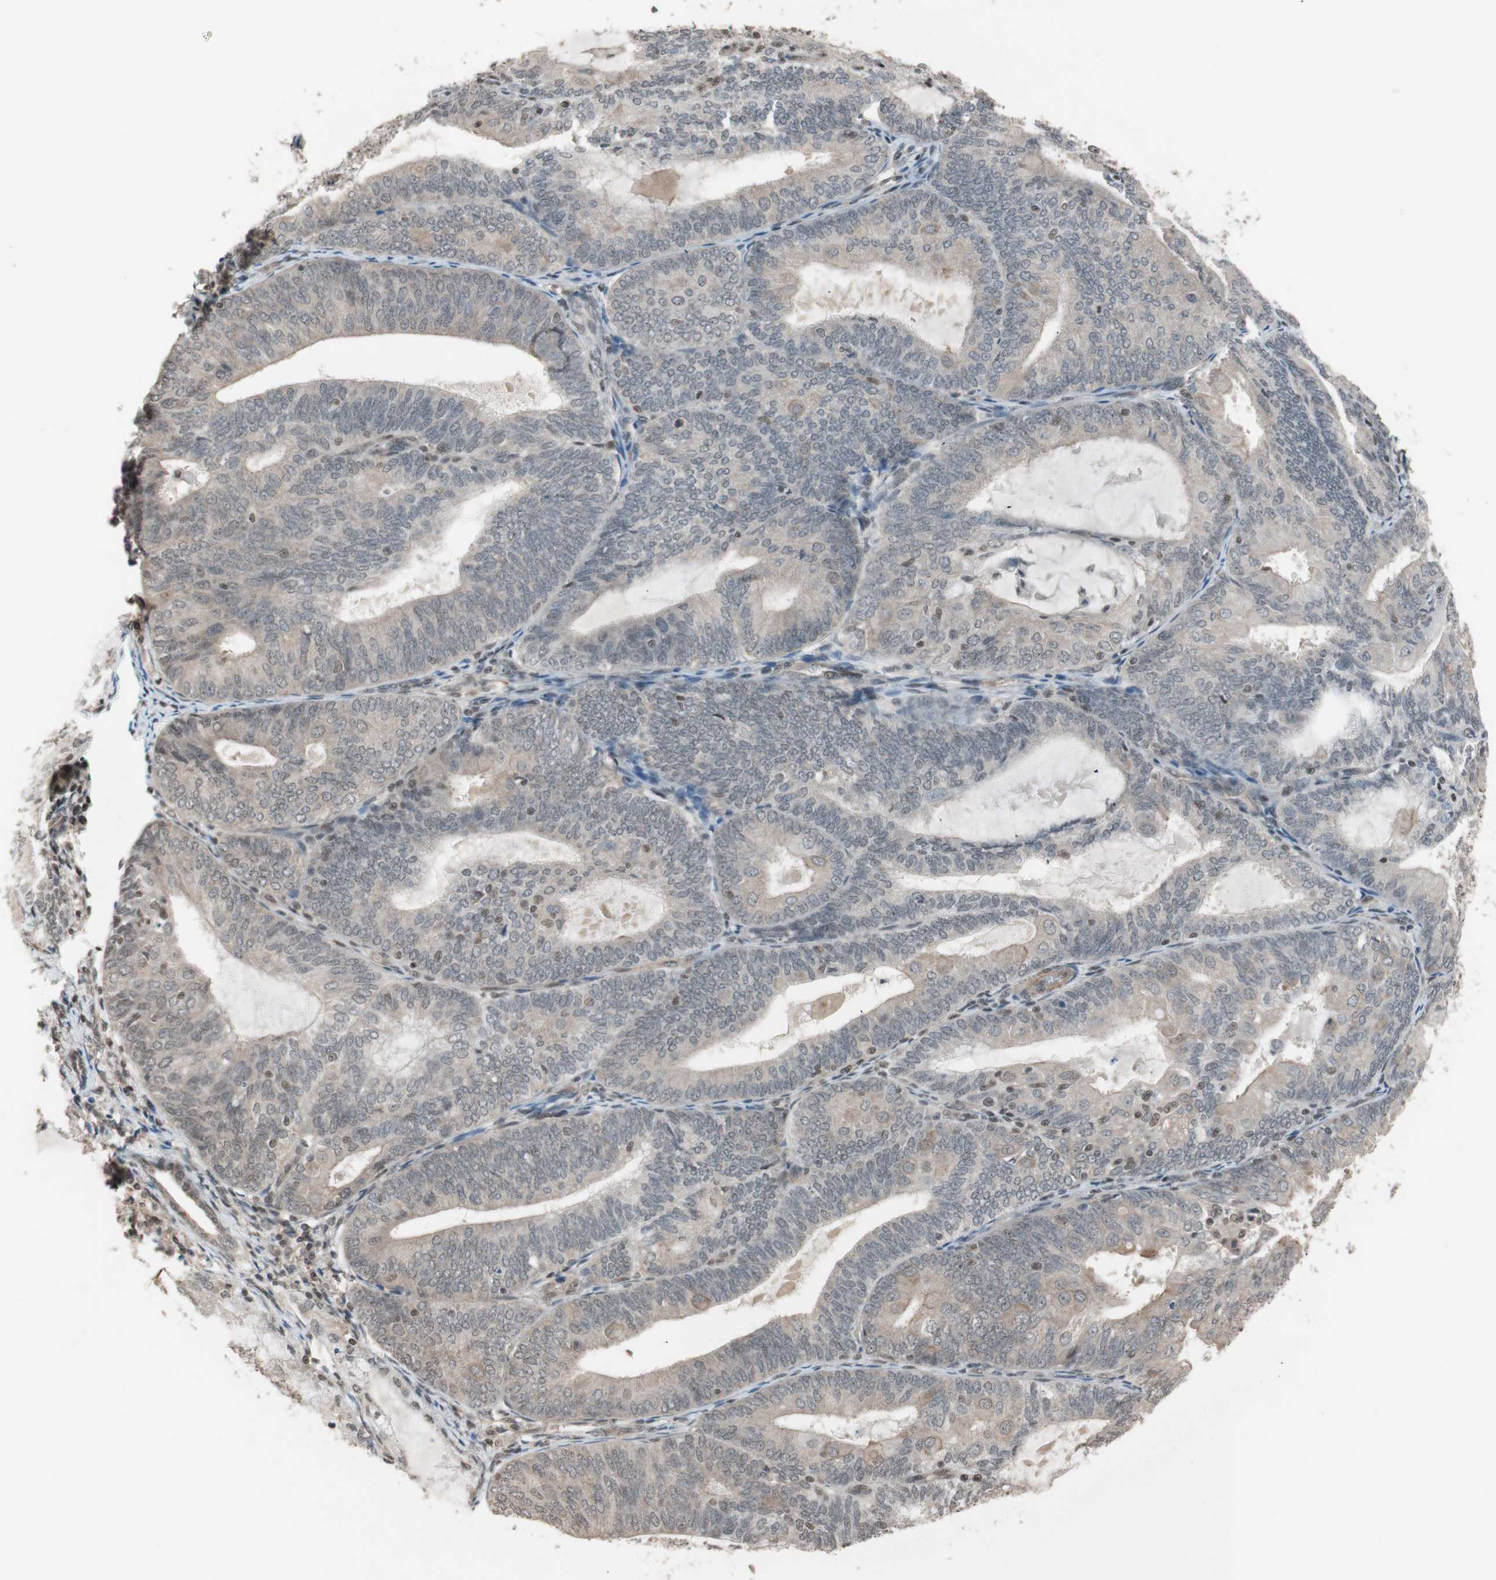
{"staining": {"intensity": "weak", "quantity": "<25%", "location": "cytoplasmic/membranous"}, "tissue": "endometrial cancer", "cell_type": "Tumor cells", "image_type": "cancer", "snomed": [{"axis": "morphology", "description": "Adenocarcinoma, NOS"}, {"axis": "topography", "description": "Endometrium"}], "caption": "Tumor cells are negative for protein expression in human endometrial cancer.", "gene": "DRAP1", "patient": {"sex": "female", "age": 81}}